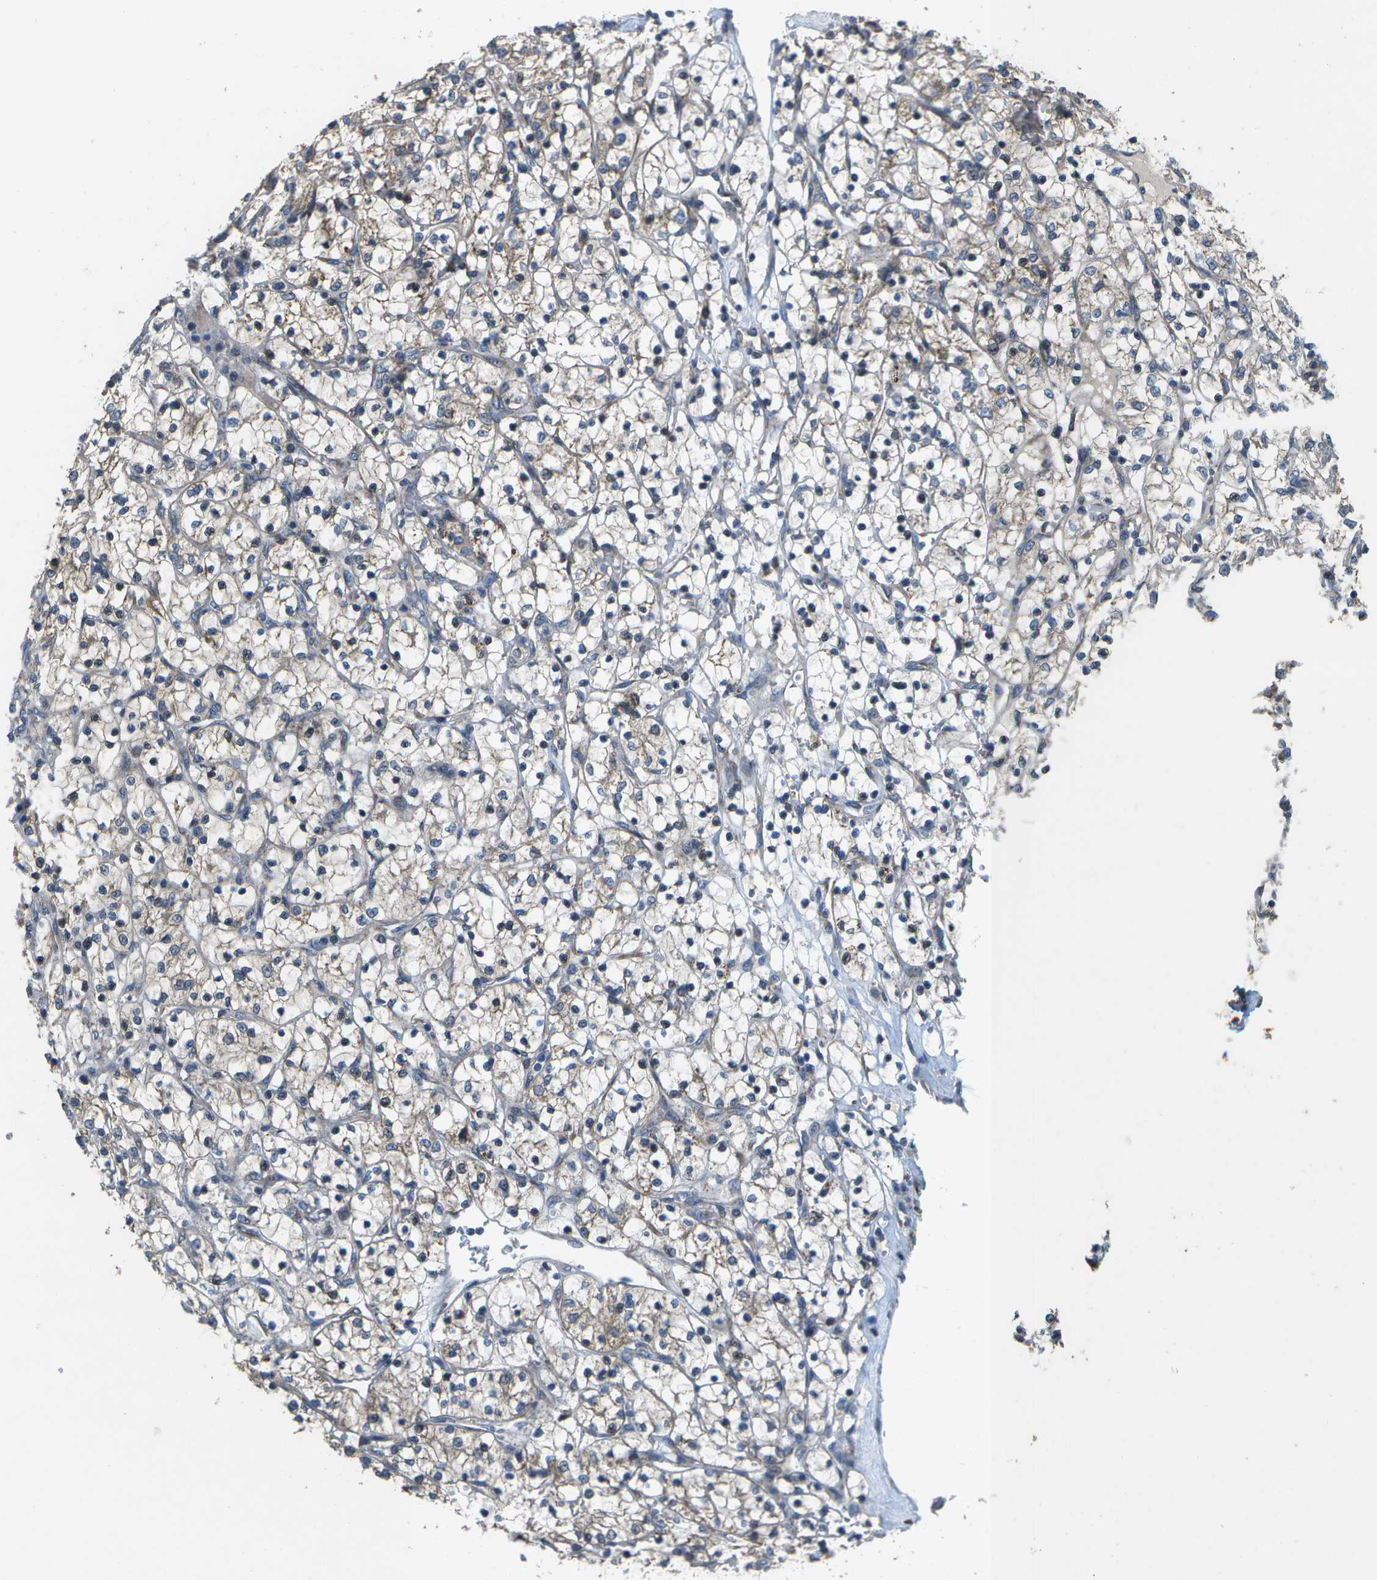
{"staining": {"intensity": "weak", "quantity": "<25%", "location": "cytoplasmic/membranous"}, "tissue": "renal cancer", "cell_type": "Tumor cells", "image_type": "cancer", "snomed": [{"axis": "morphology", "description": "Adenocarcinoma, NOS"}, {"axis": "topography", "description": "Kidney"}], "caption": "Tumor cells show no significant expression in adenocarcinoma (renal).", "gene": "HADHA", "patient": {"sex": "female", "age": 69}}